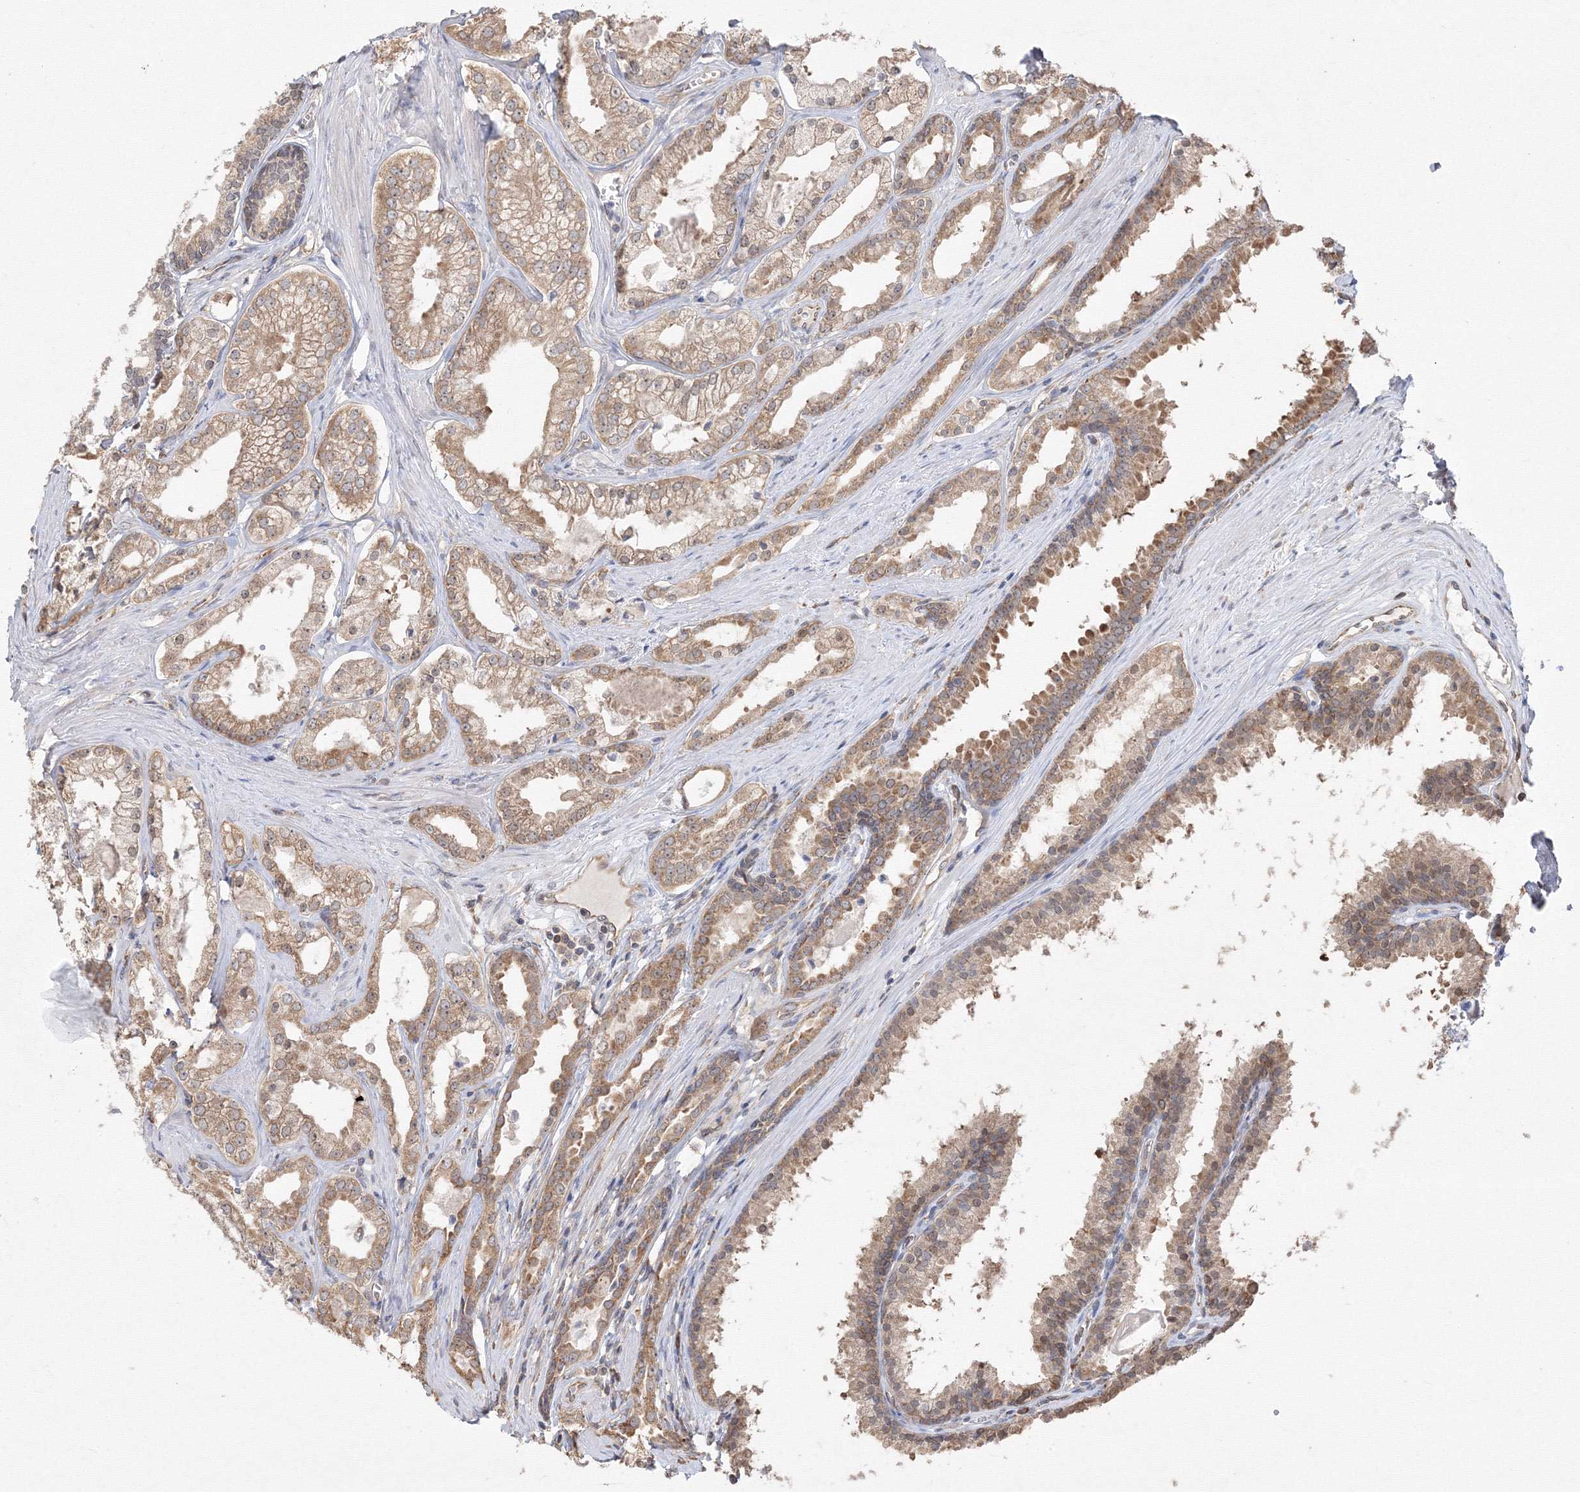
{"staining": {"intensity": "moderate", "quantity": ">75%", "location": "cytoplasmic/membranous"}, "tissue": "prostate cancer", "cell_type": "Tumor cells", "image_type": "cancer", "snomed": [{"axis": "morphology", "description": "Adenocarcinoma, High grade"}, {"axis": "topography", "description": "Prostate"}], "caption": "Prostate cancer tissue demonstrates moderate cytoplasmic/membranous expression in approximately >75% of tumor cells, visualized by immunohistochemistry.", "gene": "FBXL8", "patient": {"sex": "male", "age": 68}}